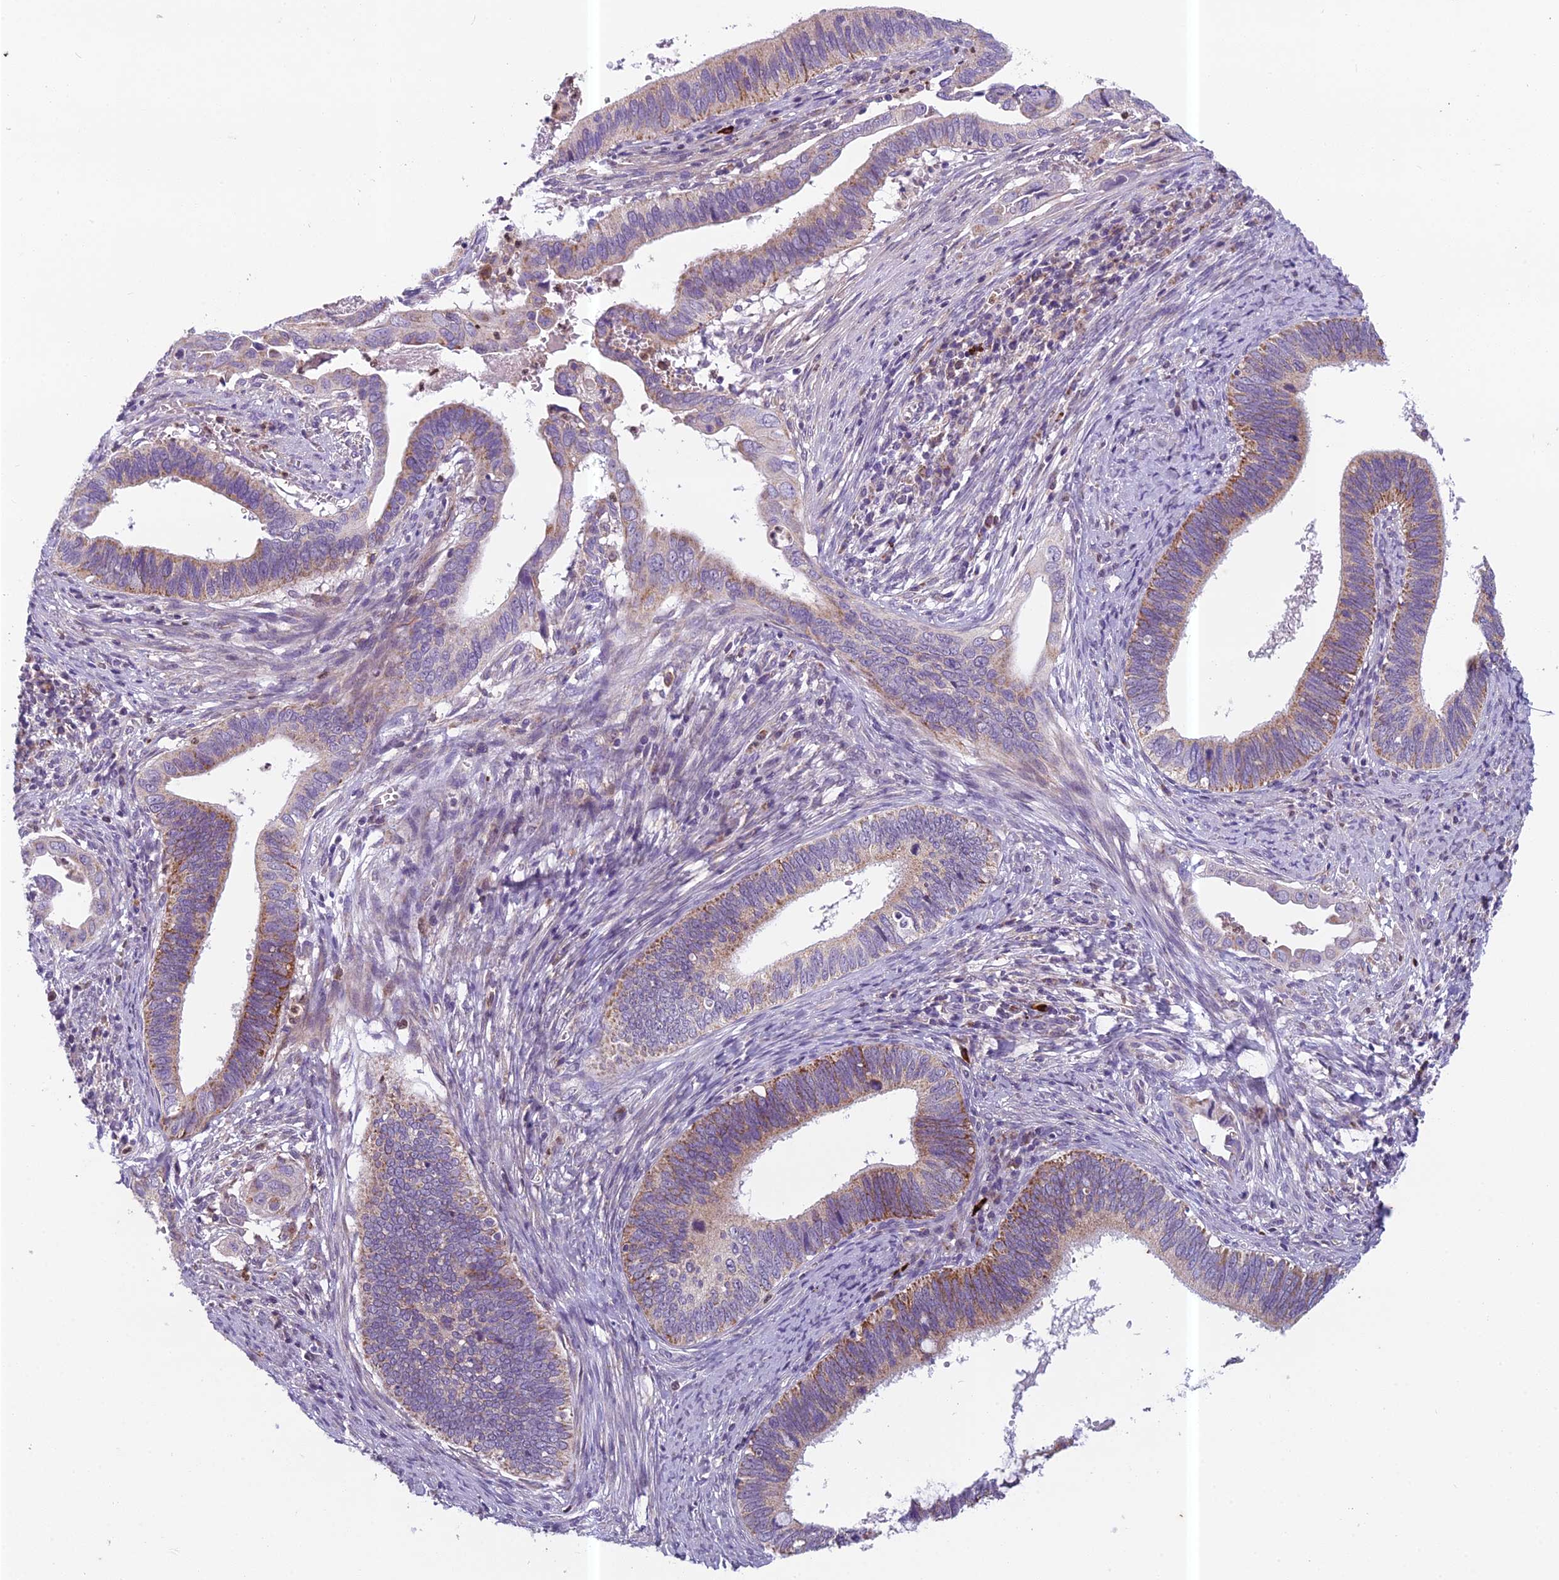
{"staining": {"intensity": "moderate", "quantity": "<25%", "location": "cytoplasmic/membranous"}, "tissue": "cervical cancer", "cell_type": "Tumor cells", "image_type": "cancer", "snomed": [{"axis": "morphology", "description": "Adenocarcinoma, NOS"}, {"axis": "topography", "description": "Cervix"}], "caption": "Adenocarcinoma (cervical) stained with a brown dye demonstrates moderate cytoplasmic/membranous positive expression in approximately <25% of tumor cells.", "gene": "ENSG00000188897", "patient": {"sex": "female", "age": 42}}